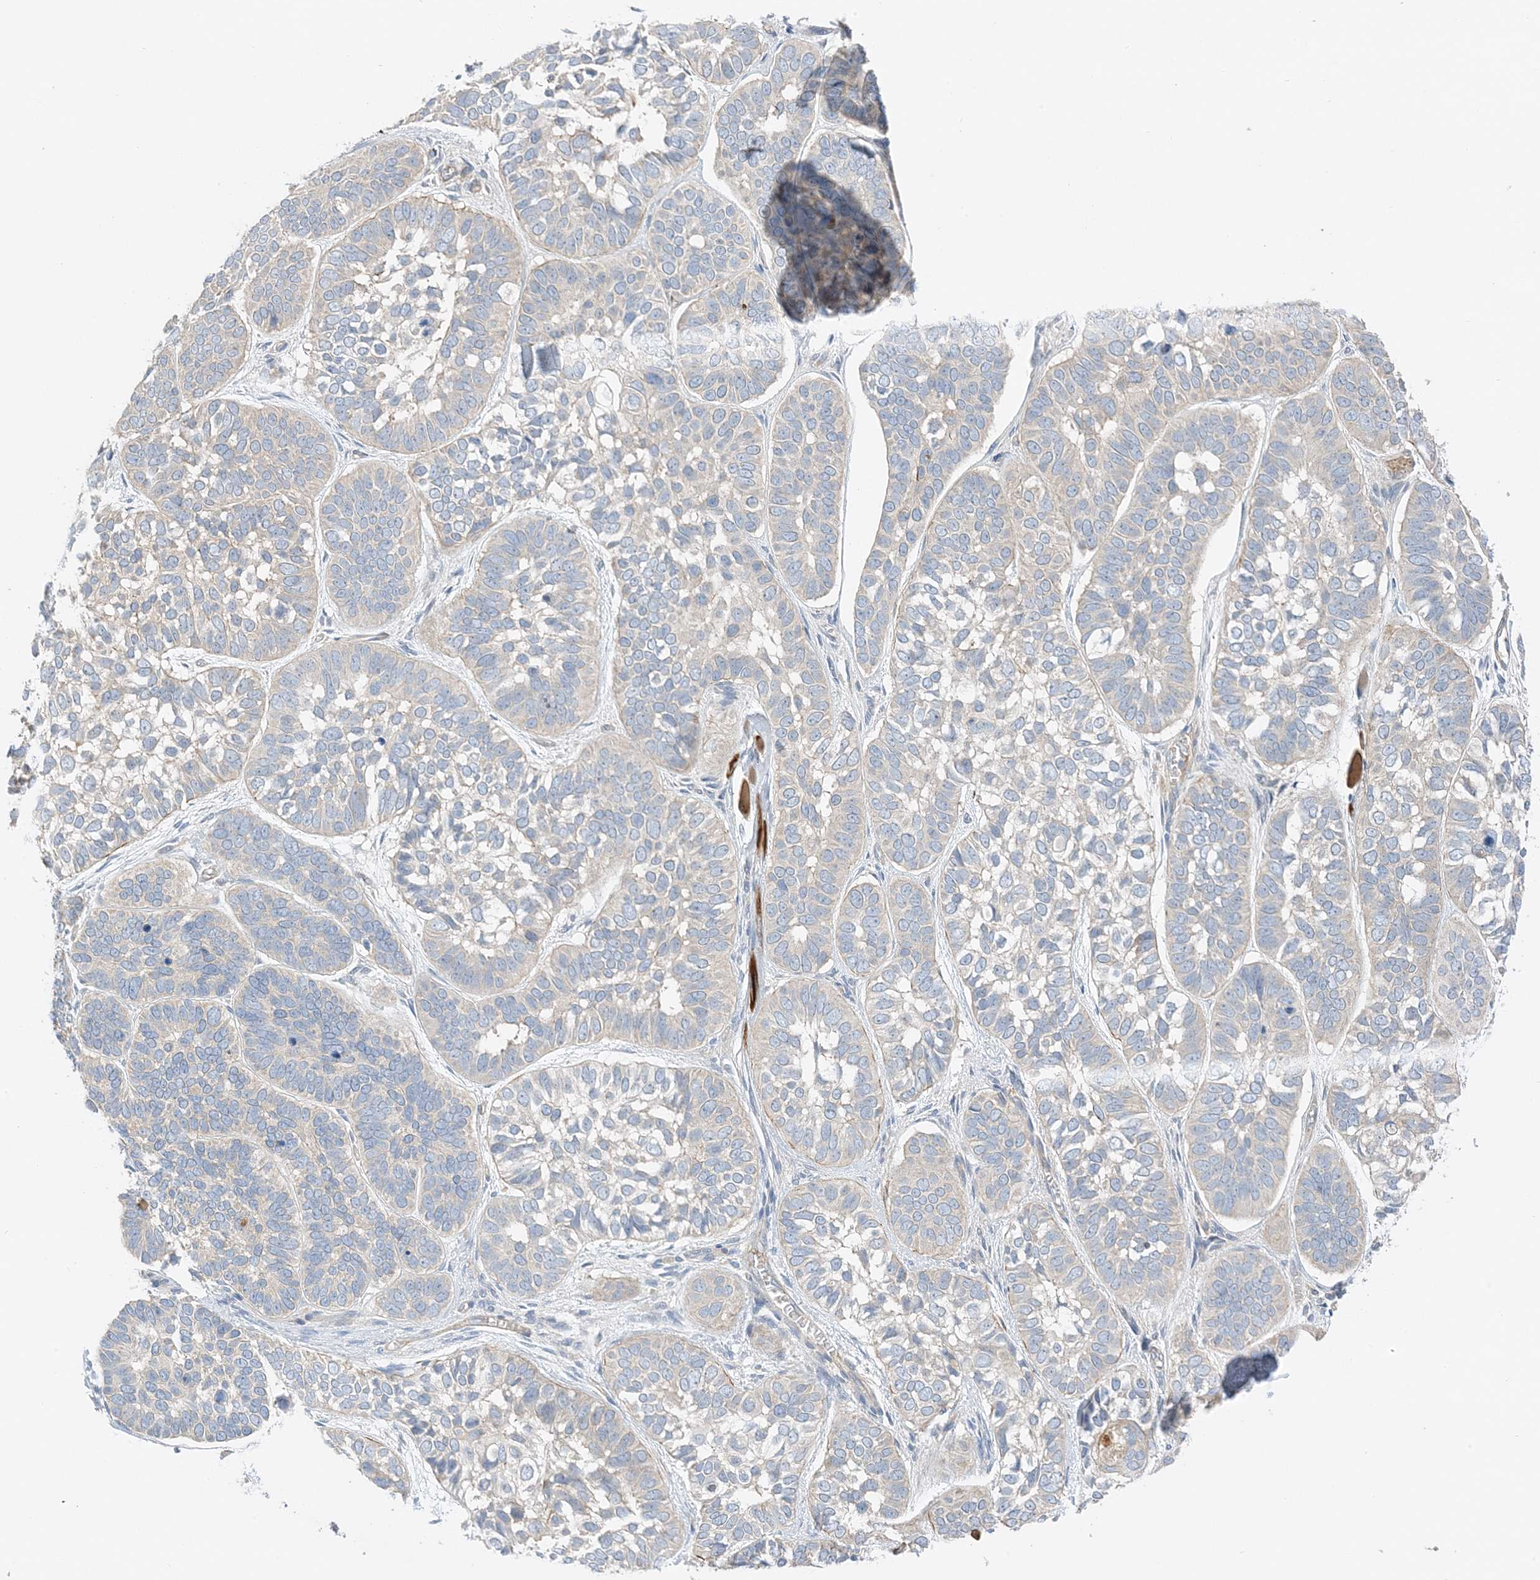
{"staining": {"intensity": "negative", "quantity": "none", "location": "none"}, "tissue": "skin cancer", "cell_type": "Tumor cells", "image_type": "cancer", "snomed": [{"axis": "morphology", "description": "Basal cell carcinoma"}, {"axis": "topography", "description": "Skin"}], "caption": "Immunohistochemistry (IHC) of basal cell carcinoma (skin) reveals no expression in tumor cells.", "gene": "KIFBP", "patient": {"sex": "male", "age": 62}}